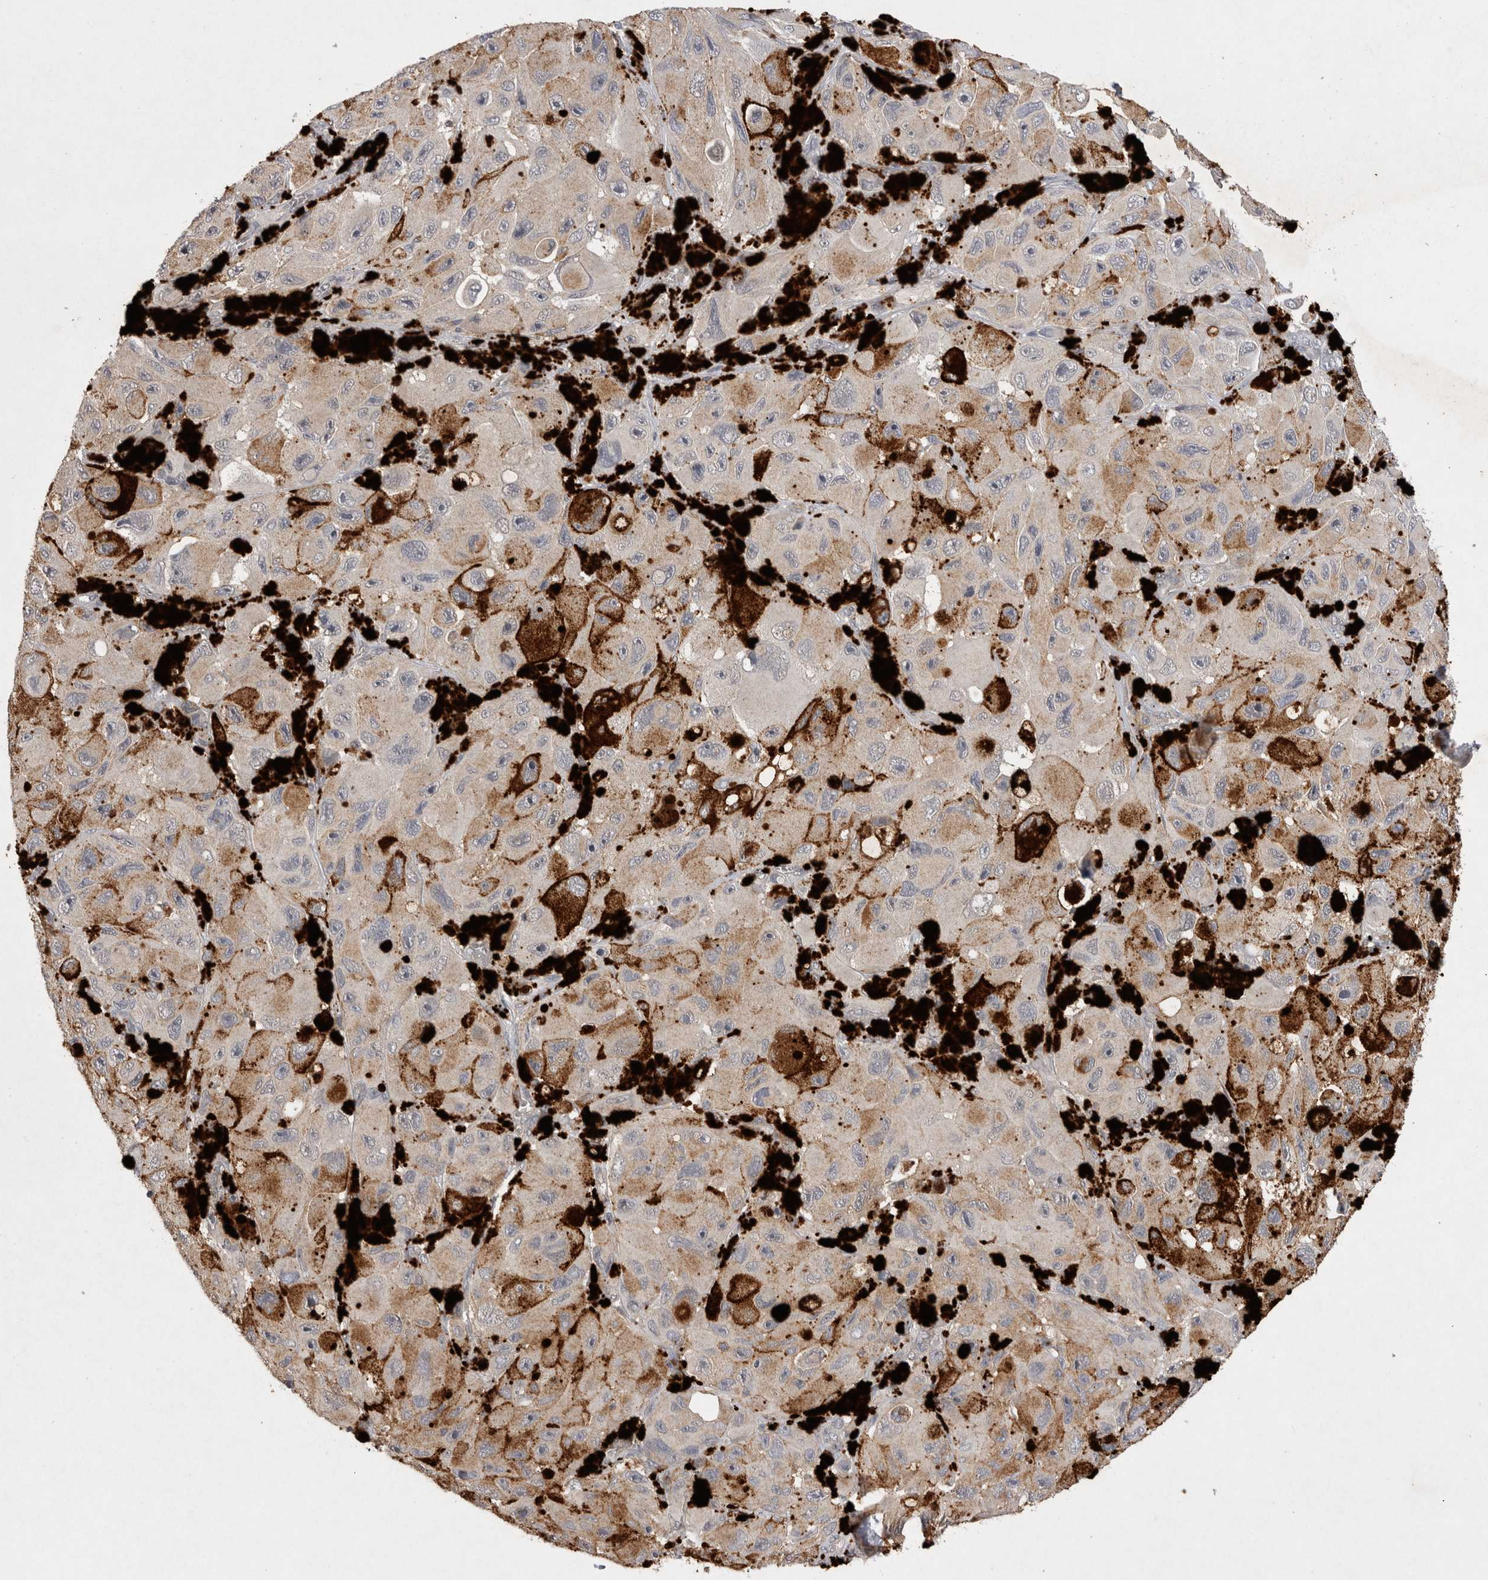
{"staining": {"intensity": "negative", "quantity": "none", "location": "none"}, "tissue": "melanoma", "cell_type": "Tumor cells", "image_type": "cancer", "snomed": [{"axis": "morphology", "description": "Malignant melanoma, NOS"}, {"axis": "topography", "description": "Skin"}], "caption": "A micrograph of human melanoma is negative for staining in tumor cells.", "gene": "RASSF3", "patient": {"sex": "female", "age": 73}}